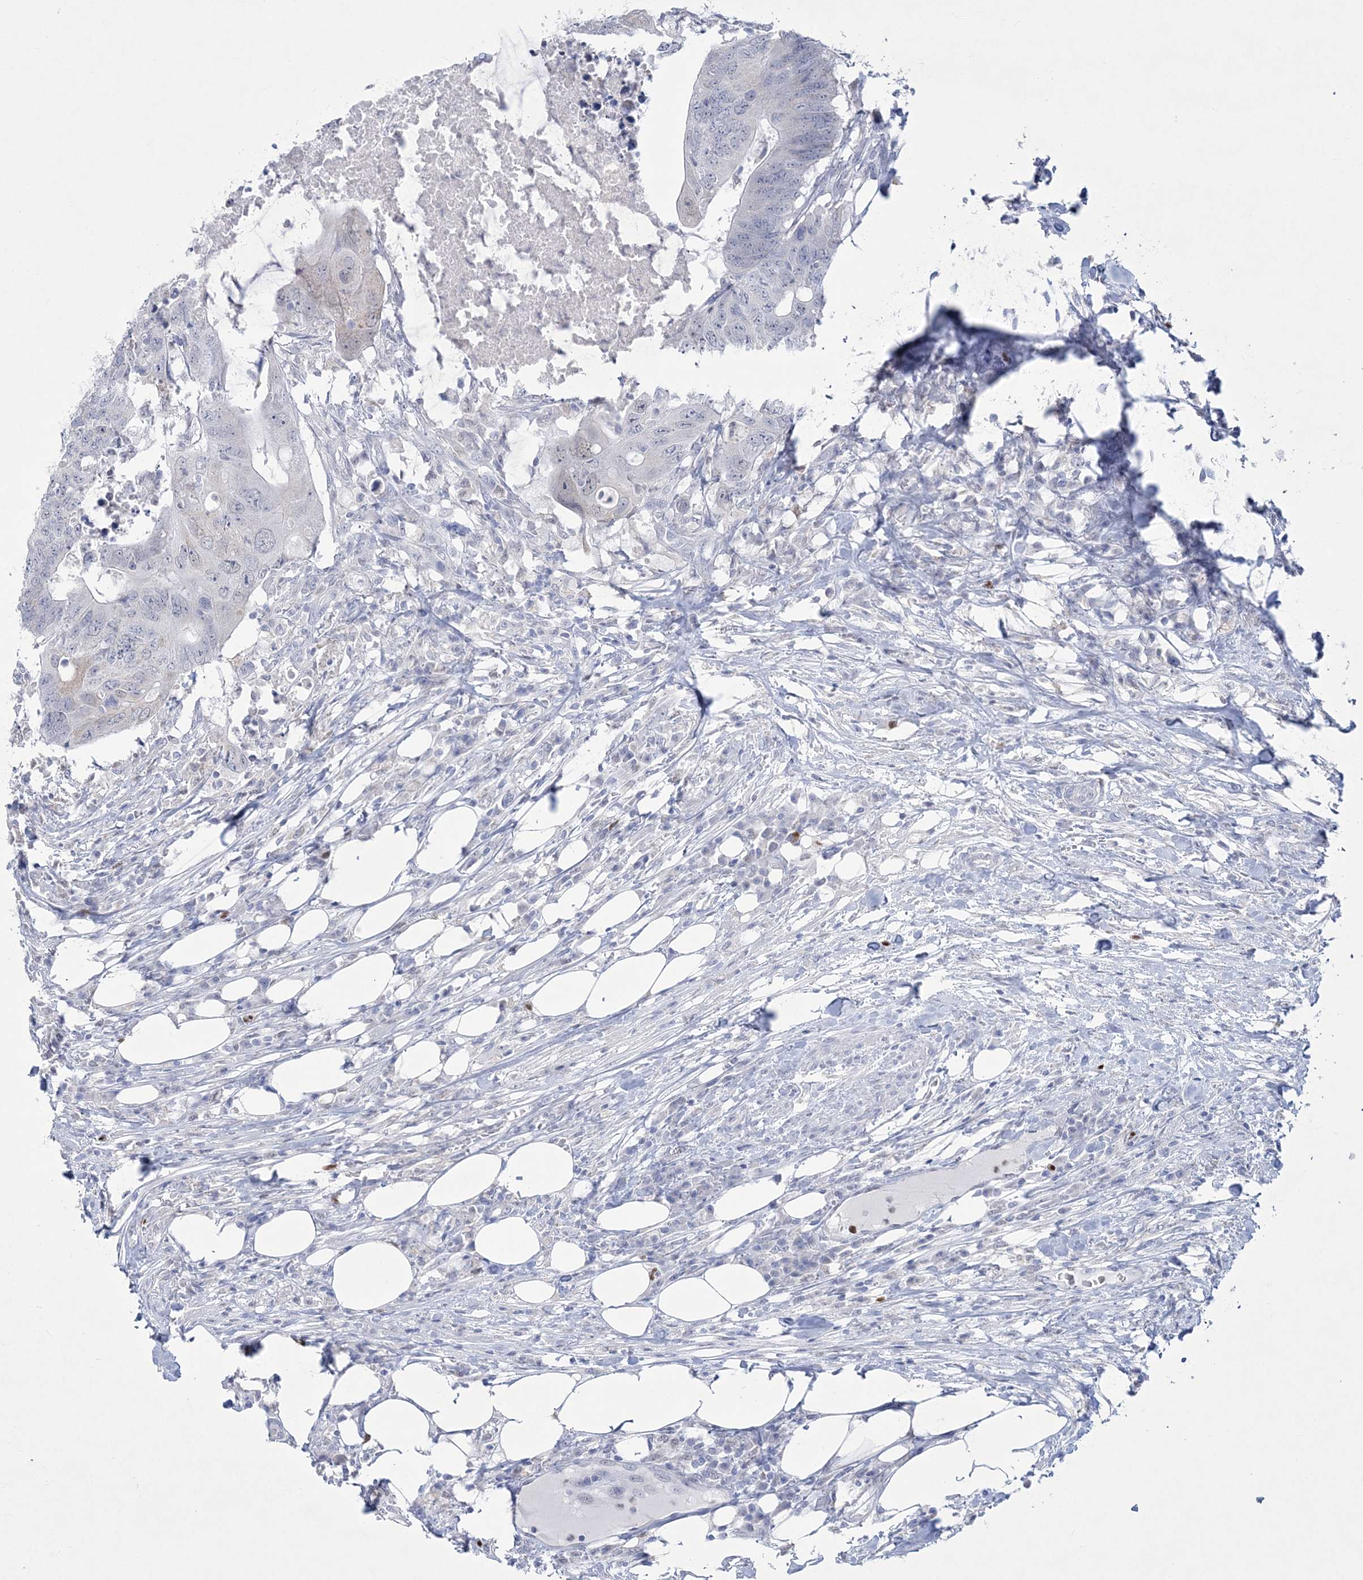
{"staining": {"intensity": "negative", "quantity": "none", "location": "none"}, "tissue": "colorectal cancer", "cell_type": "Tumor cells", "image_type": "cancer", "snomed": [{"axis": "morphology", "description": "Adenocarcinoma, NOS"}, {"axis": "topography", "description": "Colon"}], "caption": "A high-resolution histopathology image shows IHC staining of adenocarcinoma (colorectal), which demonstrates no significant positivity in tumor cells.", "gene": "WDR27", "patient": {"sex": "male", "age": 71}}